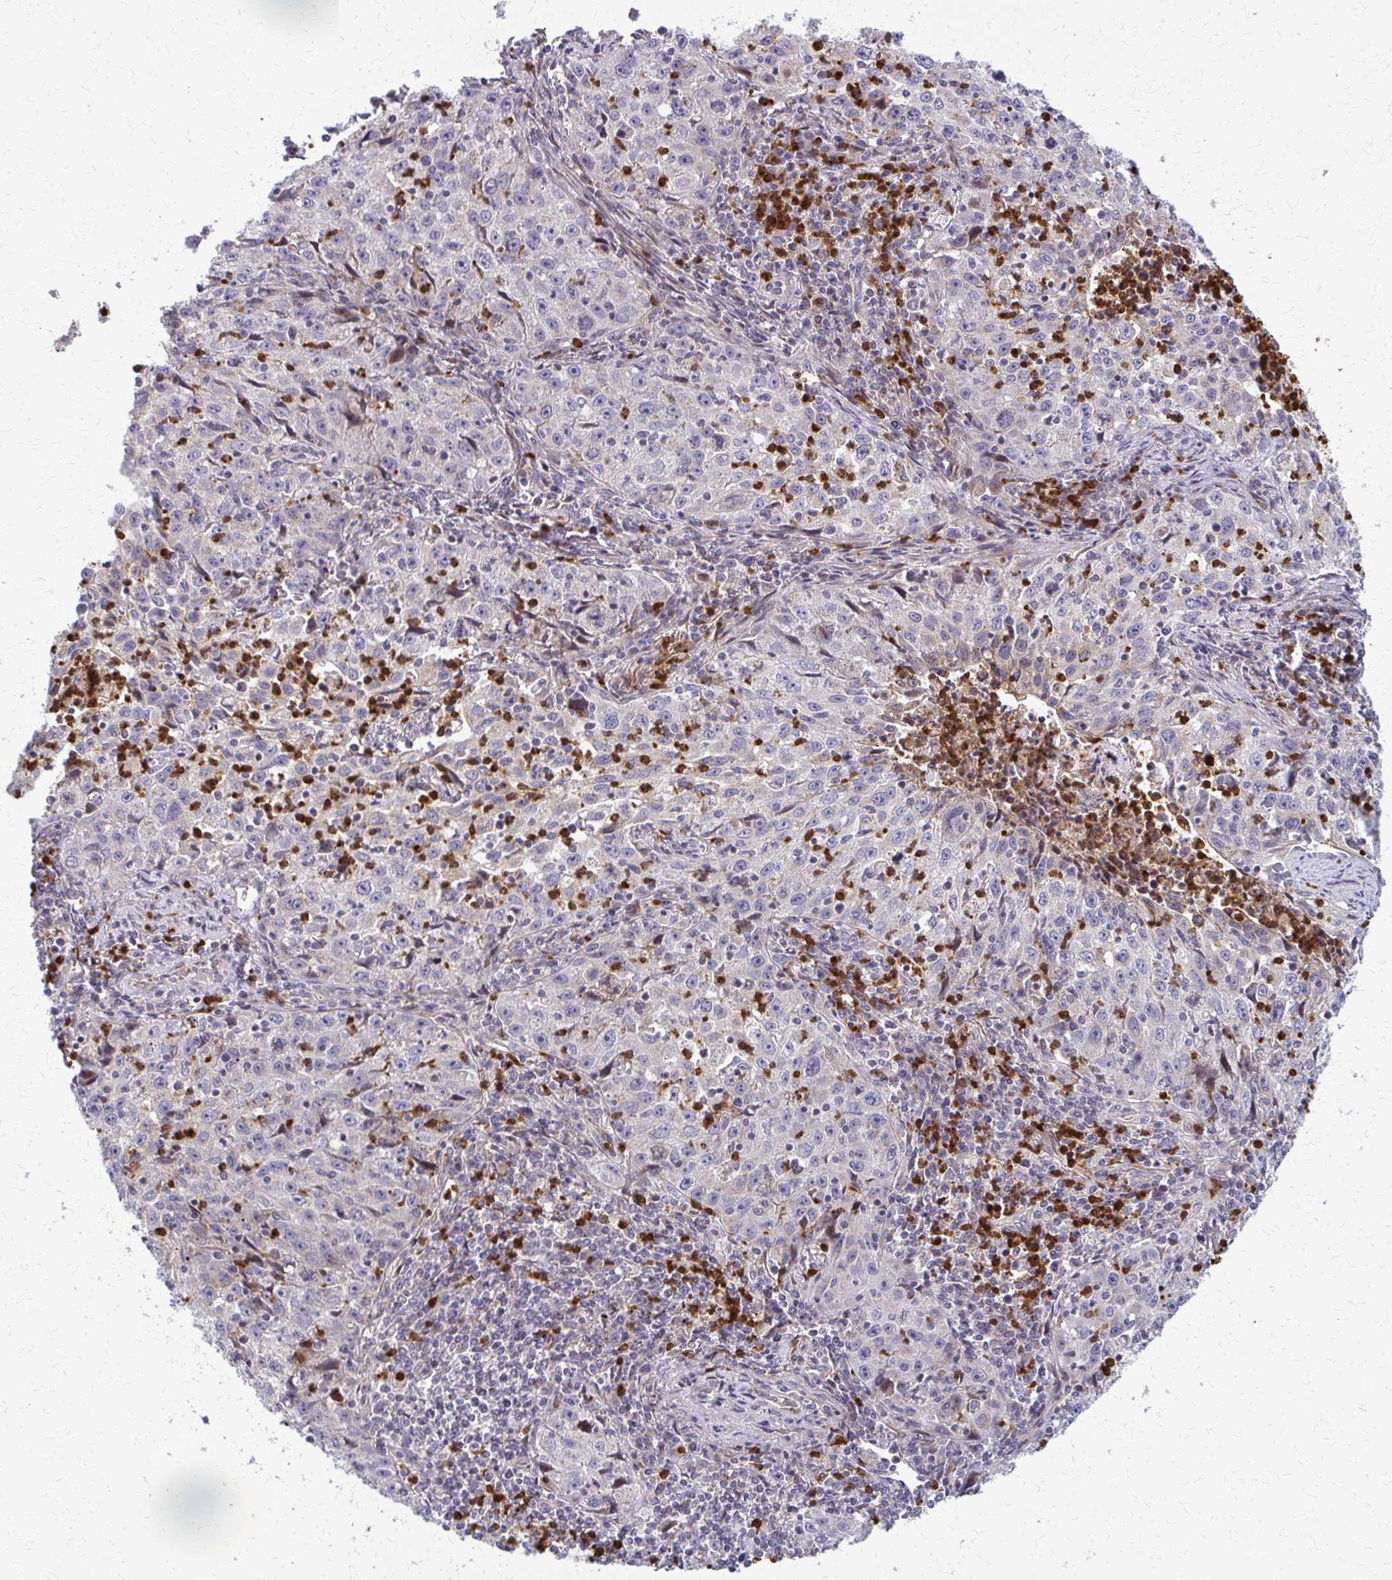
{"staining": {"intensity": "negative", "quantity": "none", "location": "none"}, "tissue": "lung cancer", "cell_type": "Tumor cells", "image_type": "cancer", "snomed": [{"axis": "morphology", "description": "Squamous cell carcinoma, NOS"}, {"axis": "topography", "description": "Lung"}], "caption": "Tumor cells are negative for protein expression in human lung cancer. The staining is performed using DAB brown chromogen with nuclei counter-stained in using hematoxylin.", "gene": "MCCC1", "patient": {"sex": "male", "age": 71}}